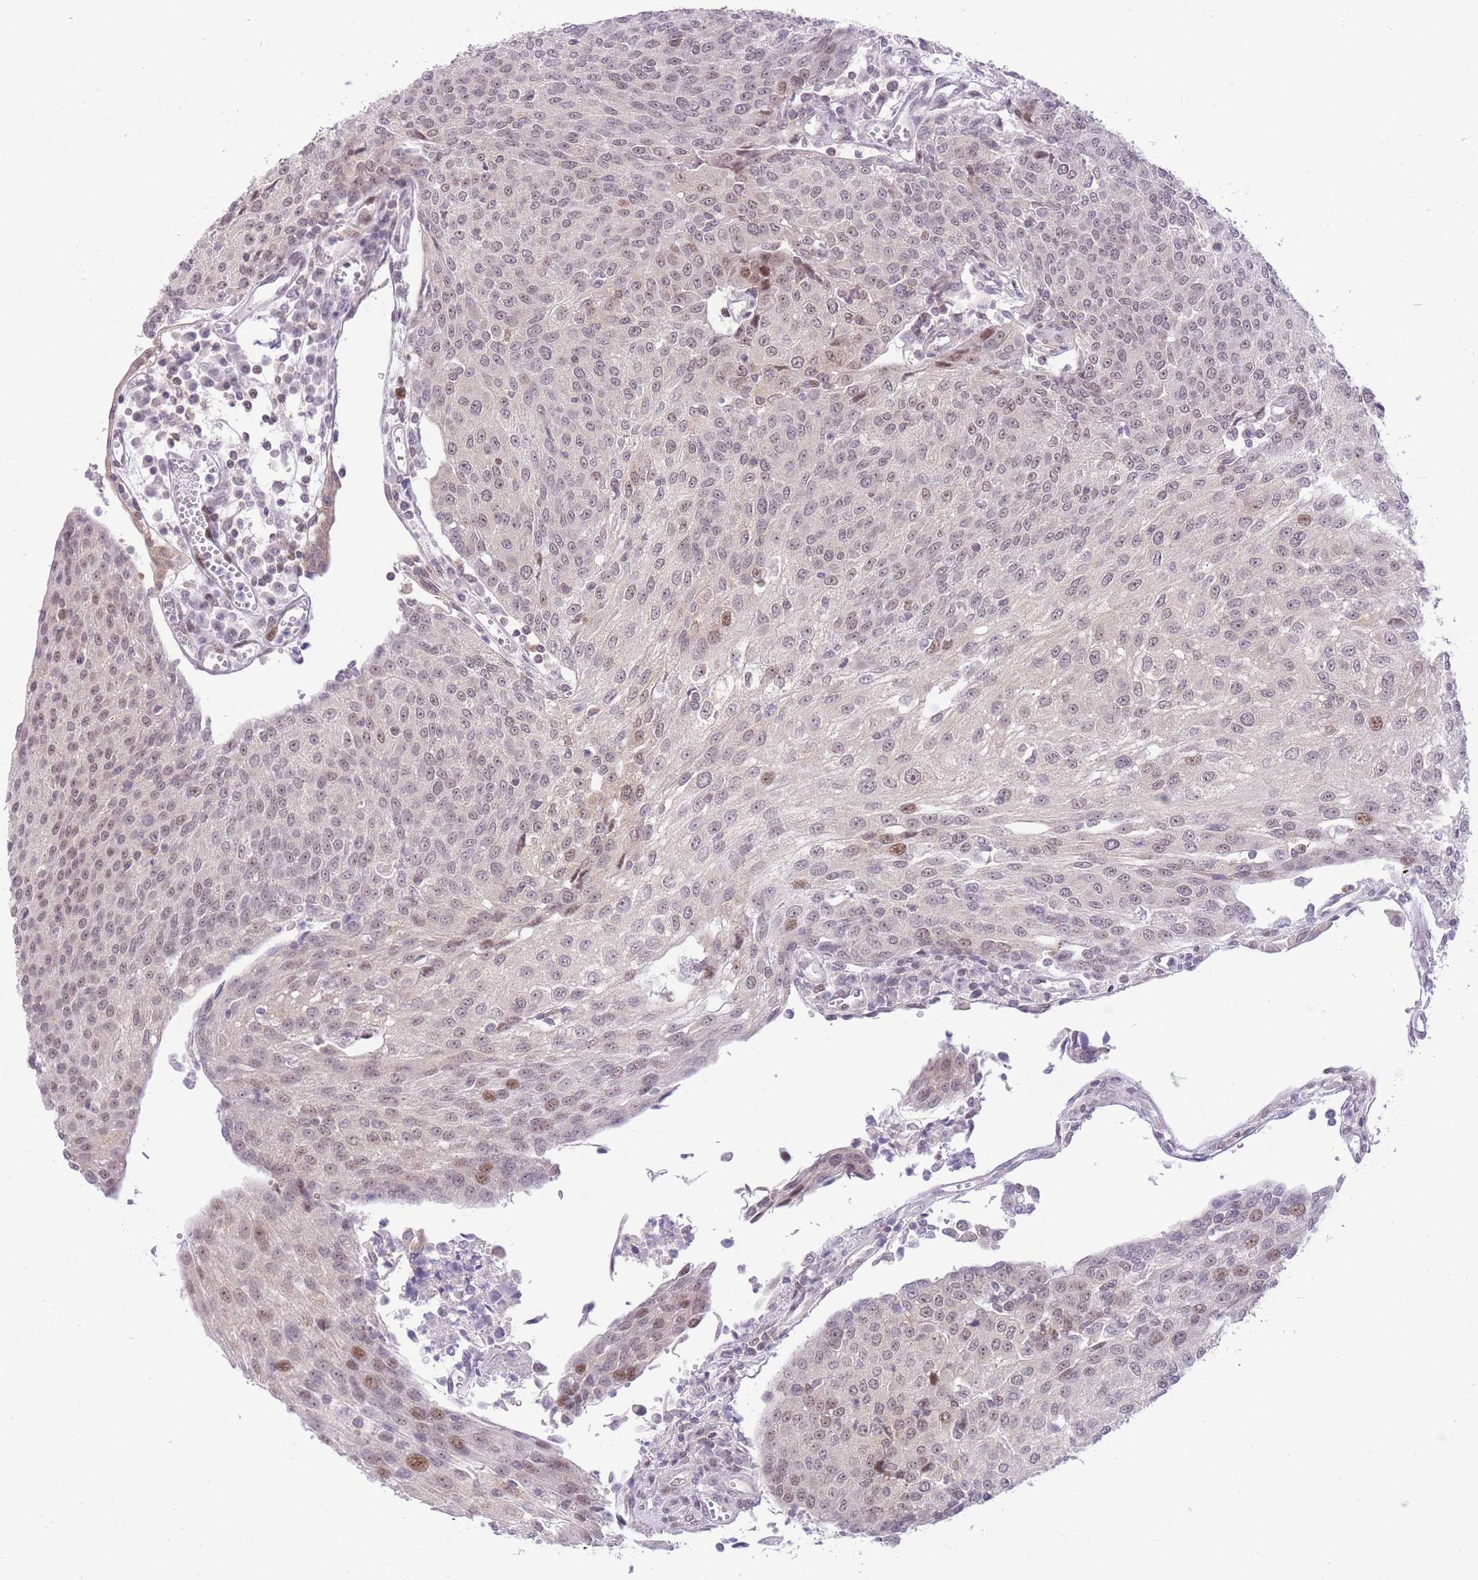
{"staining": {"intensity": "weak", "quantity": "<25%", "location": "nuclear"}, "tissue": "urothelial cancer", "cell_type": "Tumor cells", "image_type": "cancer", "snomed": [{"axis": "morphology", "description": "Urothelial carcinoma, High grade"}, {"axis": "topography", "description": "Urinary bladder"}], "caption": "A high-resolution micrograph shows IHC staining of urothelial cancer, which displays no significant expression in tumor cells.", "gene": "STK39", "patient": {"sex": "female", "age": 85}}